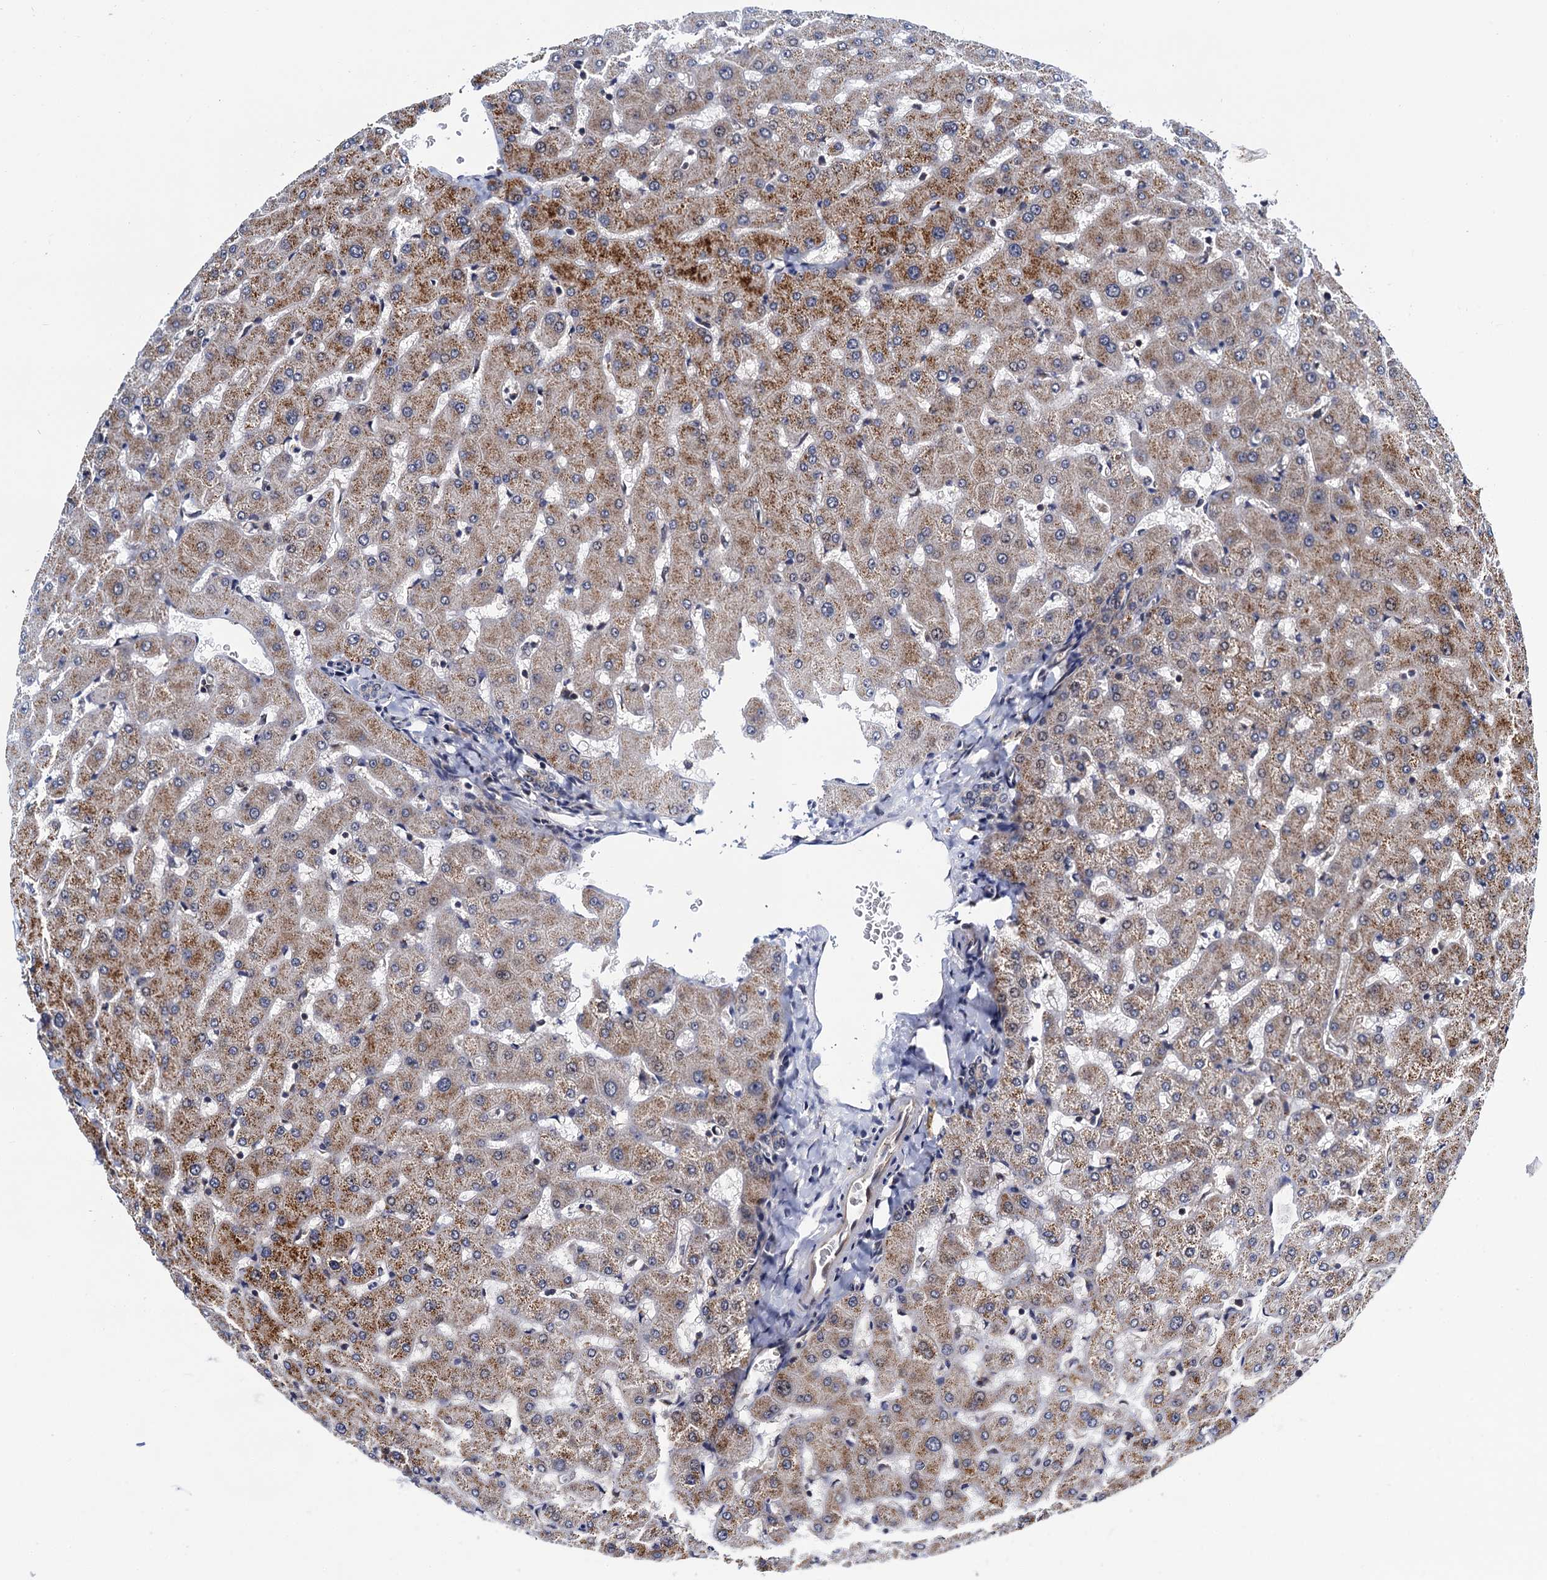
{"staining": {"intensity": "negative", "quantity": "none", "location": "none"}, "tissue": "liver", "cell_type": "Cholangiocytes", "image_type": "normal", "snomed": [{"axis": "morphology", "description": "Normal tissue, NOS"}, {"axis": "topography", "description": "Liver"}], "caption": "IHC micrograph of normal liver: liver stained with DAB exhibits no significant protein staining in cholangiocytes.", "gene": "NAA16", "patient": {"sex": "female", "age": 63}}